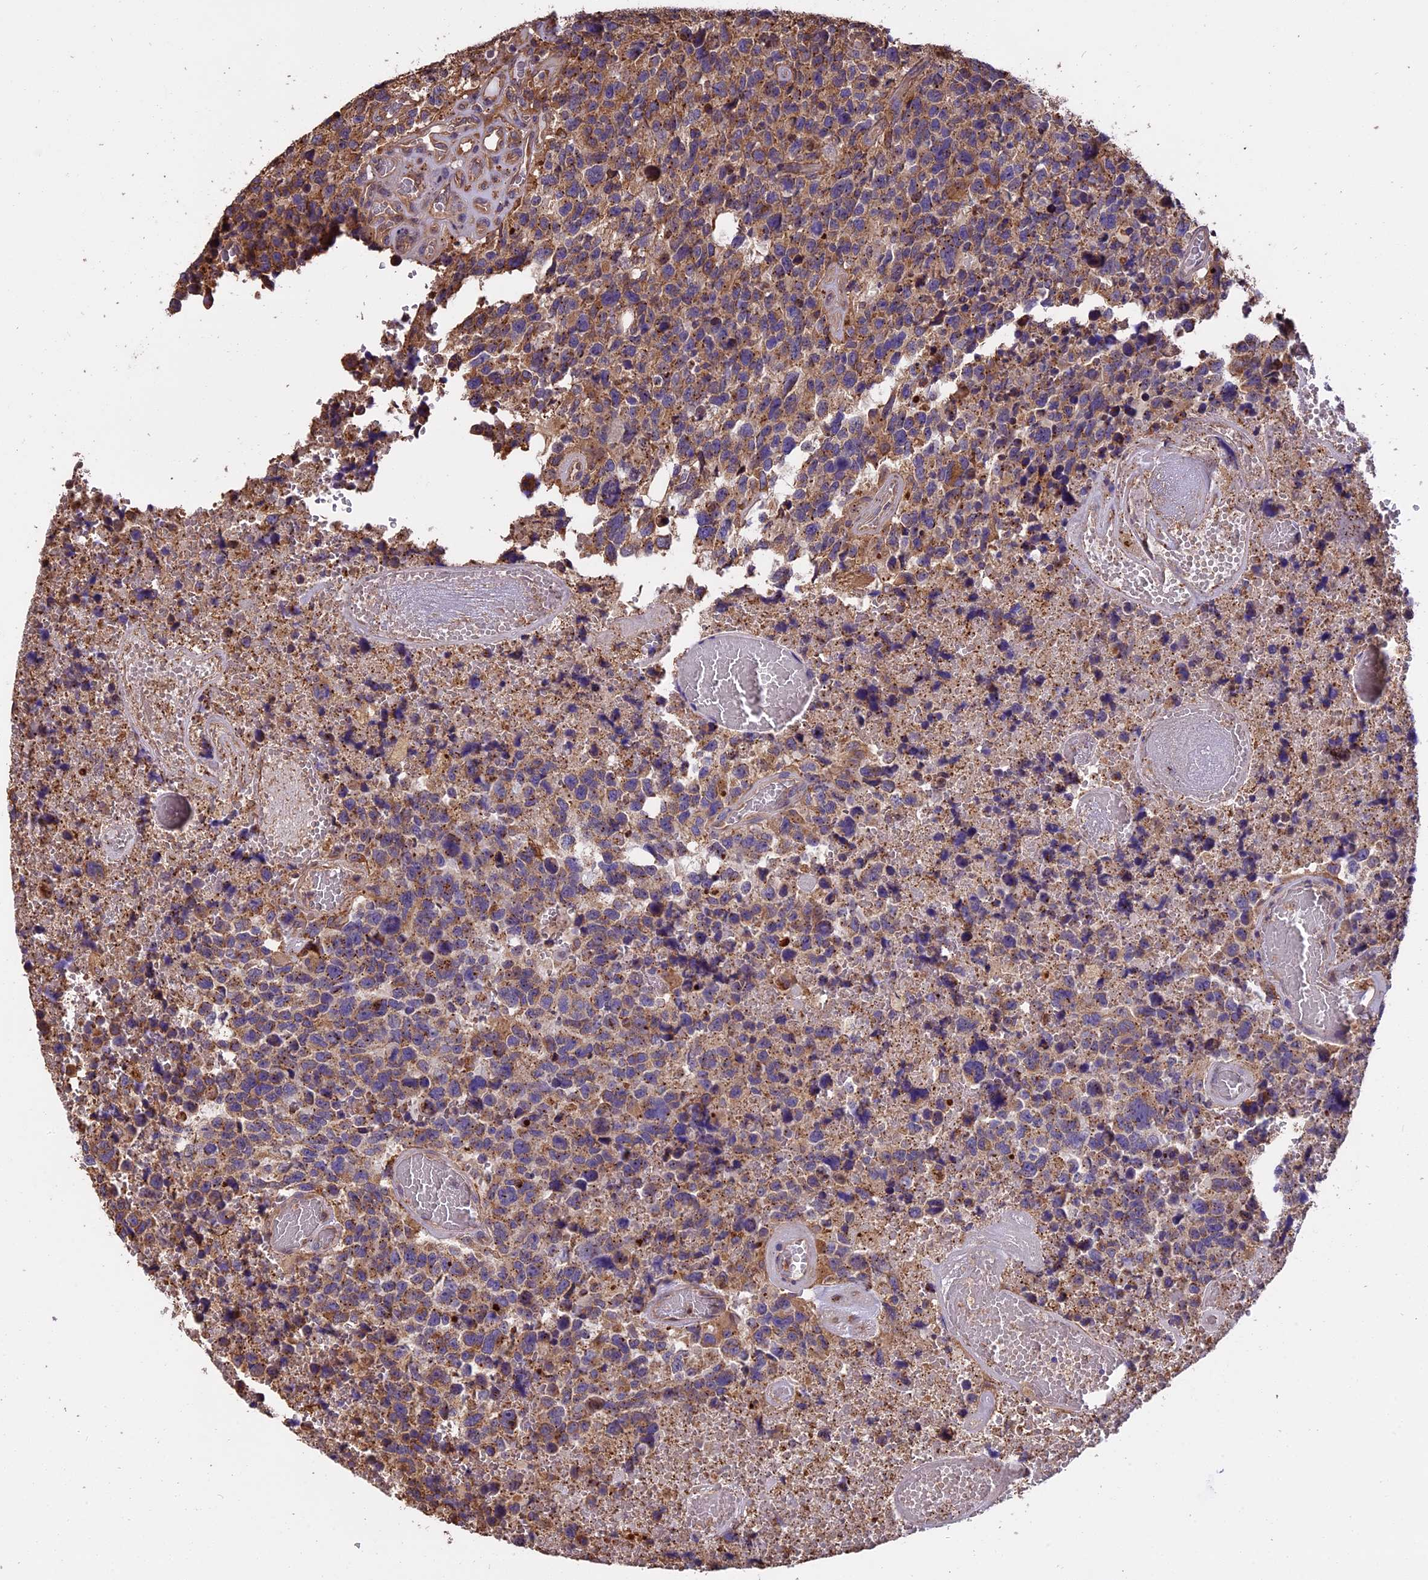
{"staining": {"intensity": "moderate", "quantity": "<25%", "location": "cytoplasmic/membranous"}, "tissue": "glioma", "cell_type": "Tumor cells", "image_type": "cancer", "snomed": [{"axis": "morphology", "description": "Glioma, malignant, High grade"}, {"axis": "topography", "description": "Brain"}], "caption": "The micrograph demonstrates a brown stain indicating the presence of a protein in the cytoplasmic/membranous of tumor cells in malignant glioma (high-grade).", "gene": "CHMP2A", "patient": {"sex": "male", "age": 69}}